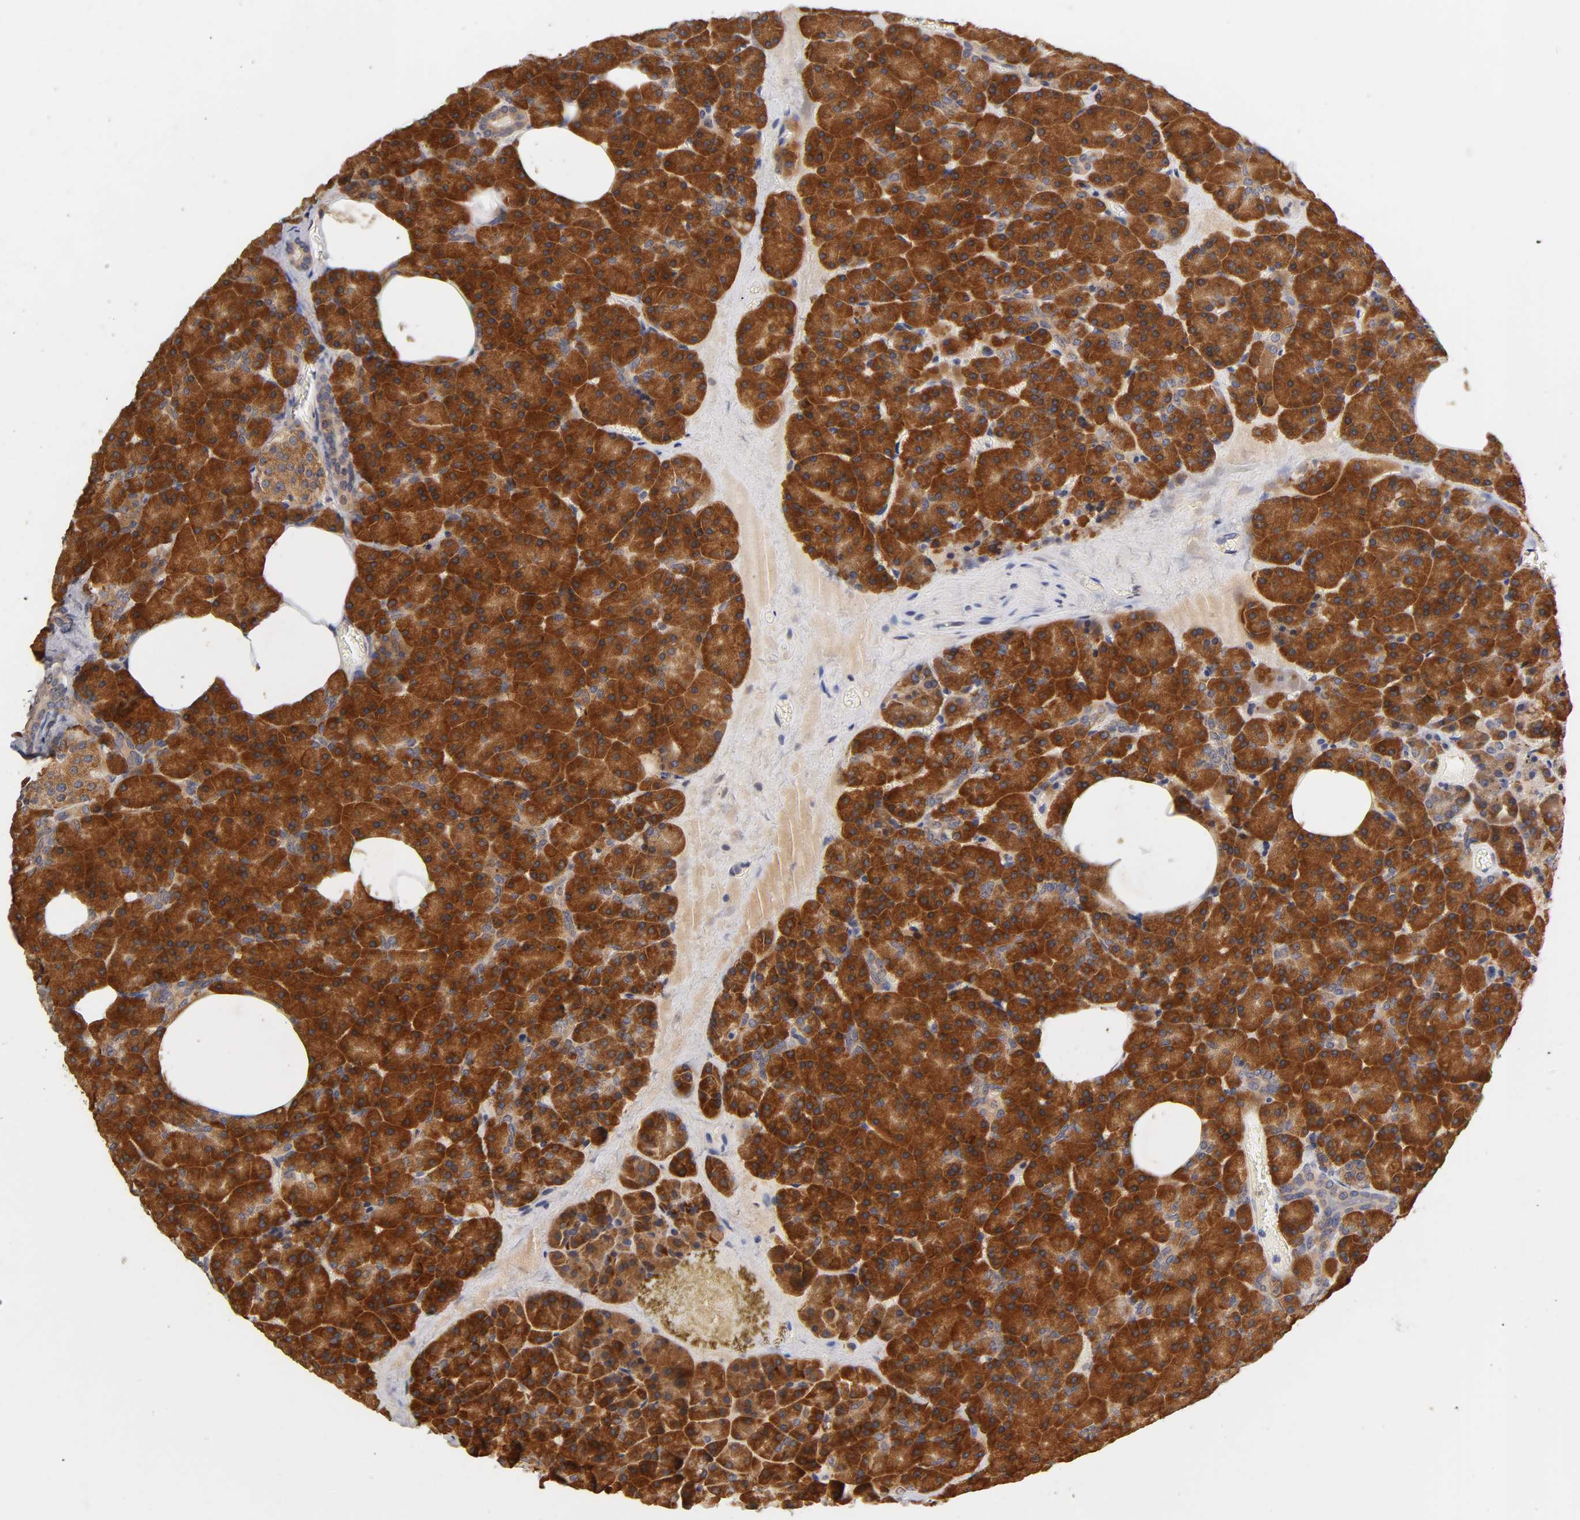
{"staining": {"intensity": "strong", "quantity": ">75%", "location": "cytoplasmic/membranous"}, "tissue": "pancreas", "cell_type": "Exocrine glandular cells", "image_type": "normal", "snomed": [{"axis": "morphology", "description": "Normal tissue, NOS"}, {"axis": "topography", "description": "Pancreas"}], "caption": "Immunohistochemical staining of benign pancreas exhibits >75% levels of strong cytoplasmic/membranous protein staining in approximately >75% of exocrine glandular cells.", "gene": "RPS29", "patient": {"sex": "female", "age": 35}}